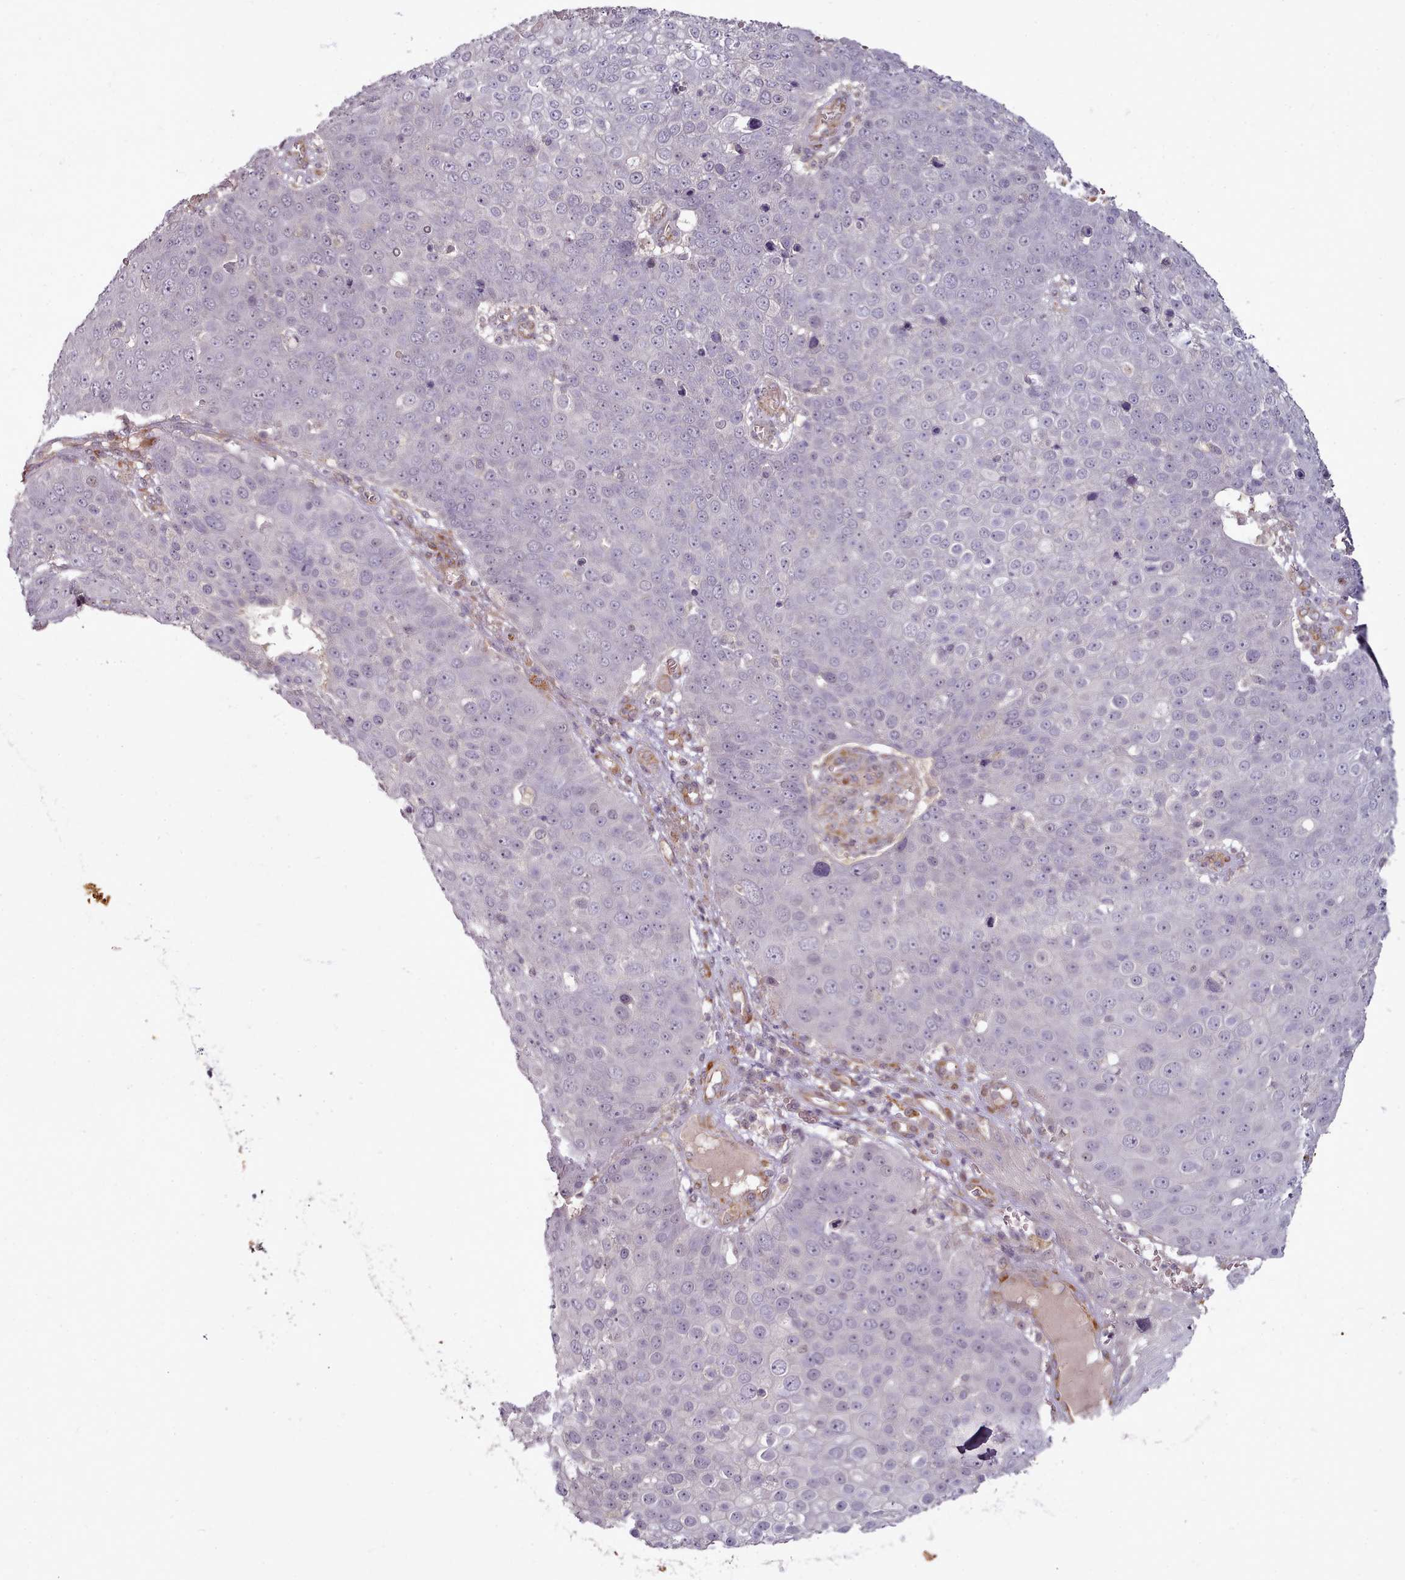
{"staining": {"intensity": "negative", "quantity": "none", "location": "none"}, "tissue": "skin cancer", "cell_type": "Tumor cells", "image_type": "cancer", "snomed": [{"axis": "morphology", "description": "Squamous cell carcinoma, NOS"}, {"axis": "topography", "description": "Skin"}], "caption": "Skin cancer was stained to show a protein in brown. There is no significant positivity in tumor cells.", "gene": "C1QTNF5", "patient": {"sex": "male", "age": 71}}